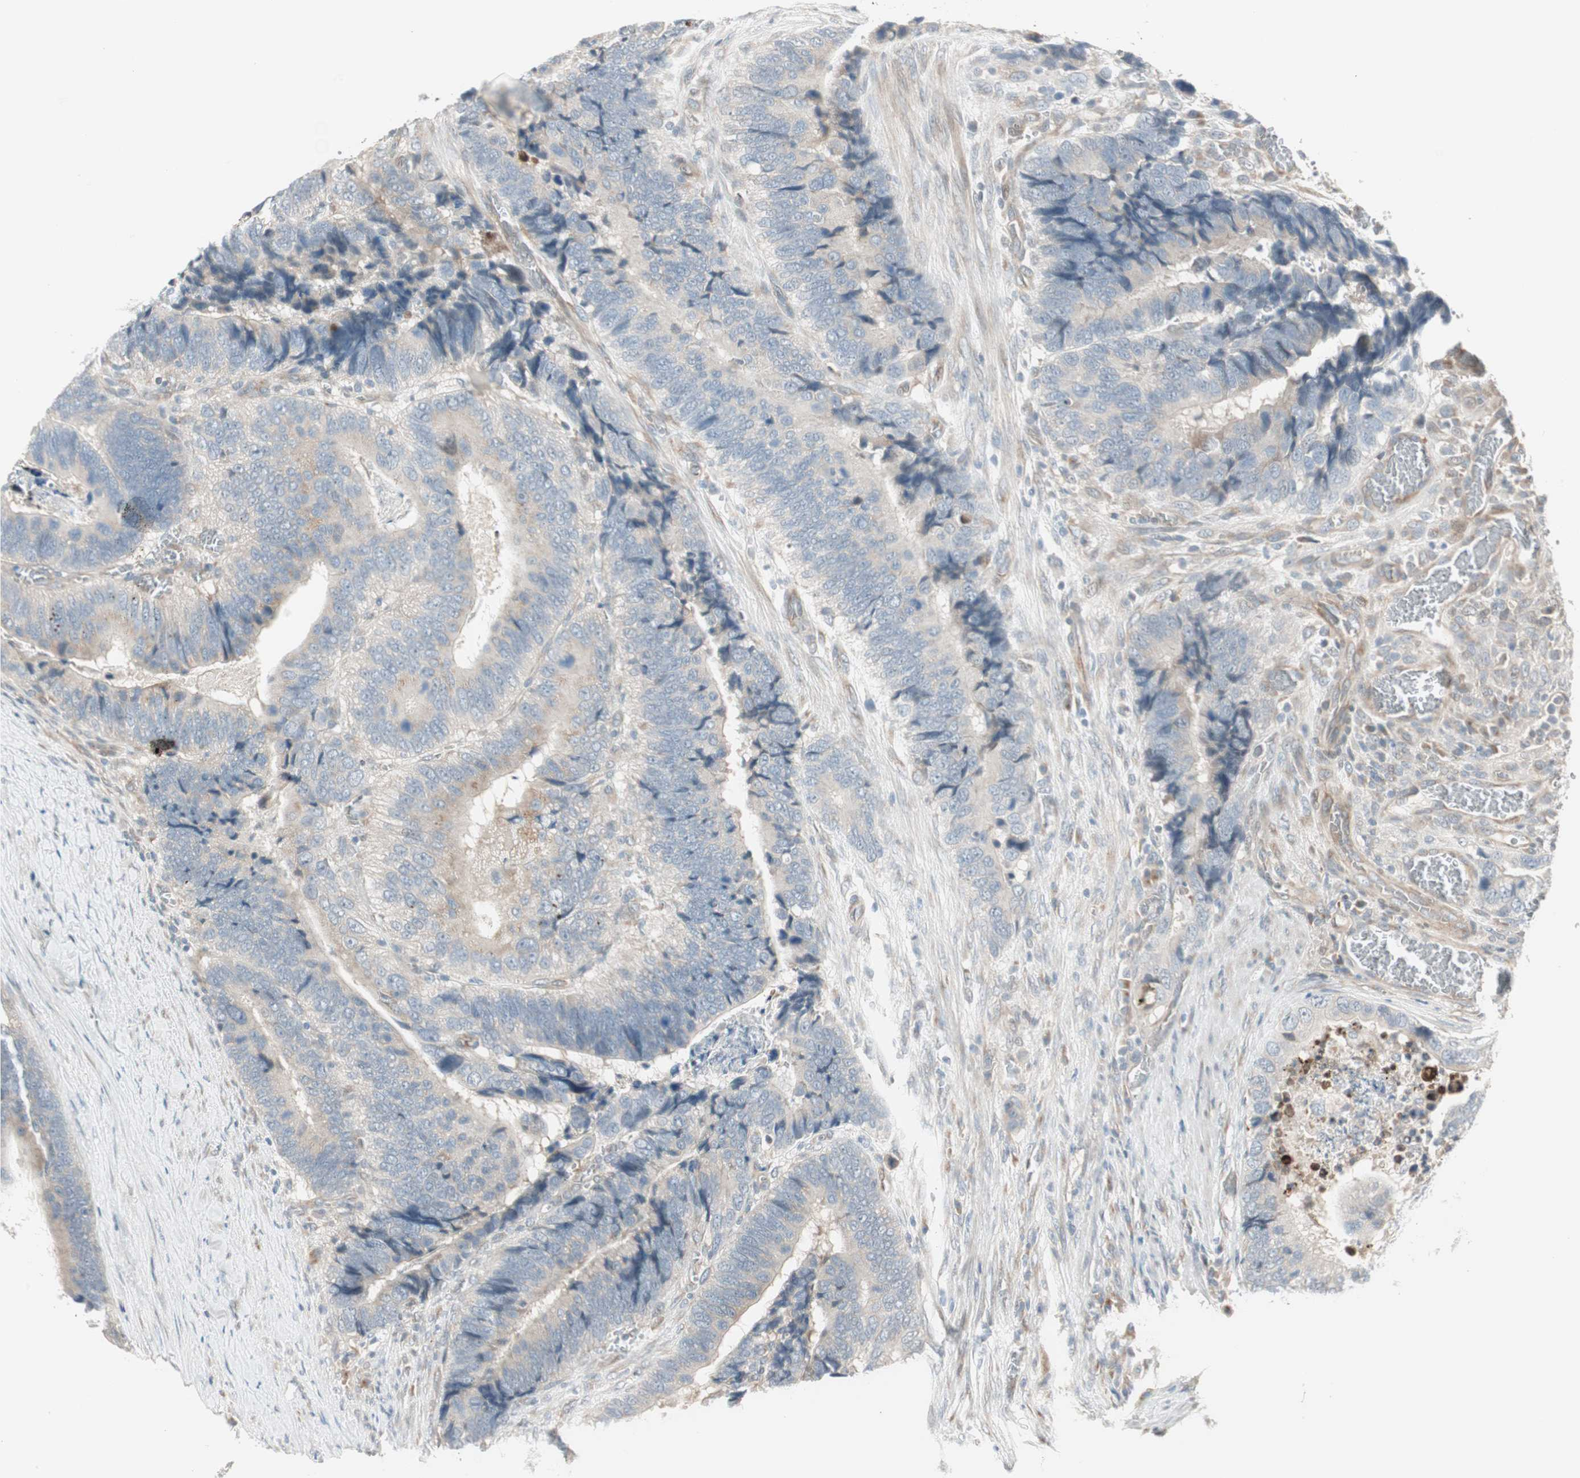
{"staining": {"intensity": "weak", "quantity": "<25%", "location": "cytoplasmic/membranous"}, "tissue": "colorectal cancer", "cell_type": "Tumor cells", "image_type": "cancer", "snomed": [{"axis": "morphology", "description": "Adenocarcinoma, NOS"}, {"axis": "topography", "description": "Colon"}], "caption": "Immunohistochemical staining of colorectal cancer exhibits no significant expression in tumor cells. The staining is performed using DAB (3,3'-diaminobenzidine) brown chromogen with nuclei counter-stained in using hematoxylin.", "gene": "CGRRF1", "patient": {"sex": "male", "age": 72}}